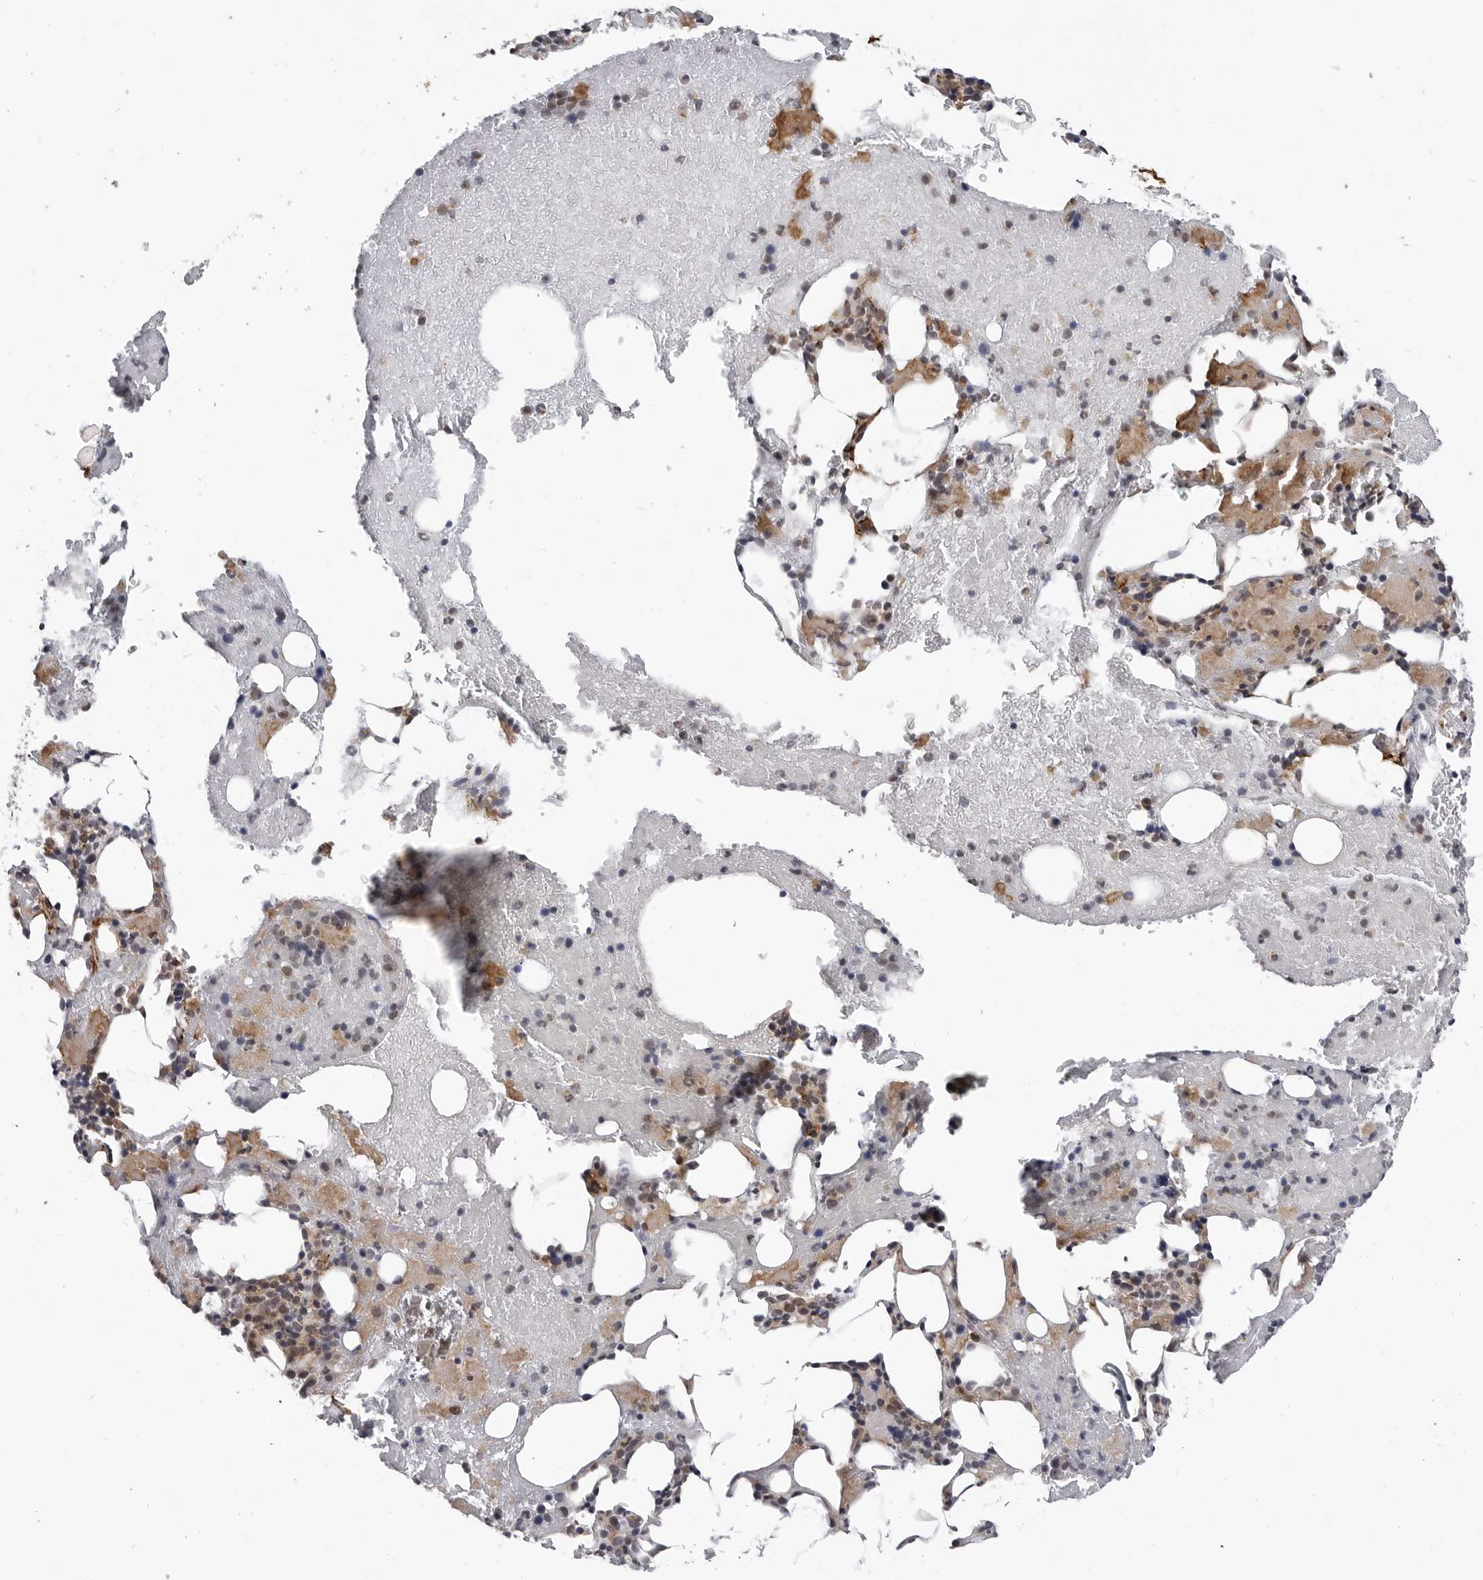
{"staining": {"intensity": "weak", "quantity": "25%-75%", "location": "cytoplasmic/membranous"}, "tissue": "bone marrow", "cell_type": "Hematopoietic cells", "image_type": "normal", "snomed": [{"axis": "morphology", "description": "Normal tissue, NOS"}, {"axis": "topography", "description": "Bone marrow"}], "caption": "Benign bone marrow exhibits weak cytoplasmic/membranous expression in about 25%-75% of hematopoietic cells, visualized by immunohistochemistry.", "gene": "KIAA1614", "patient": {"sex": "female", "age": 54}}